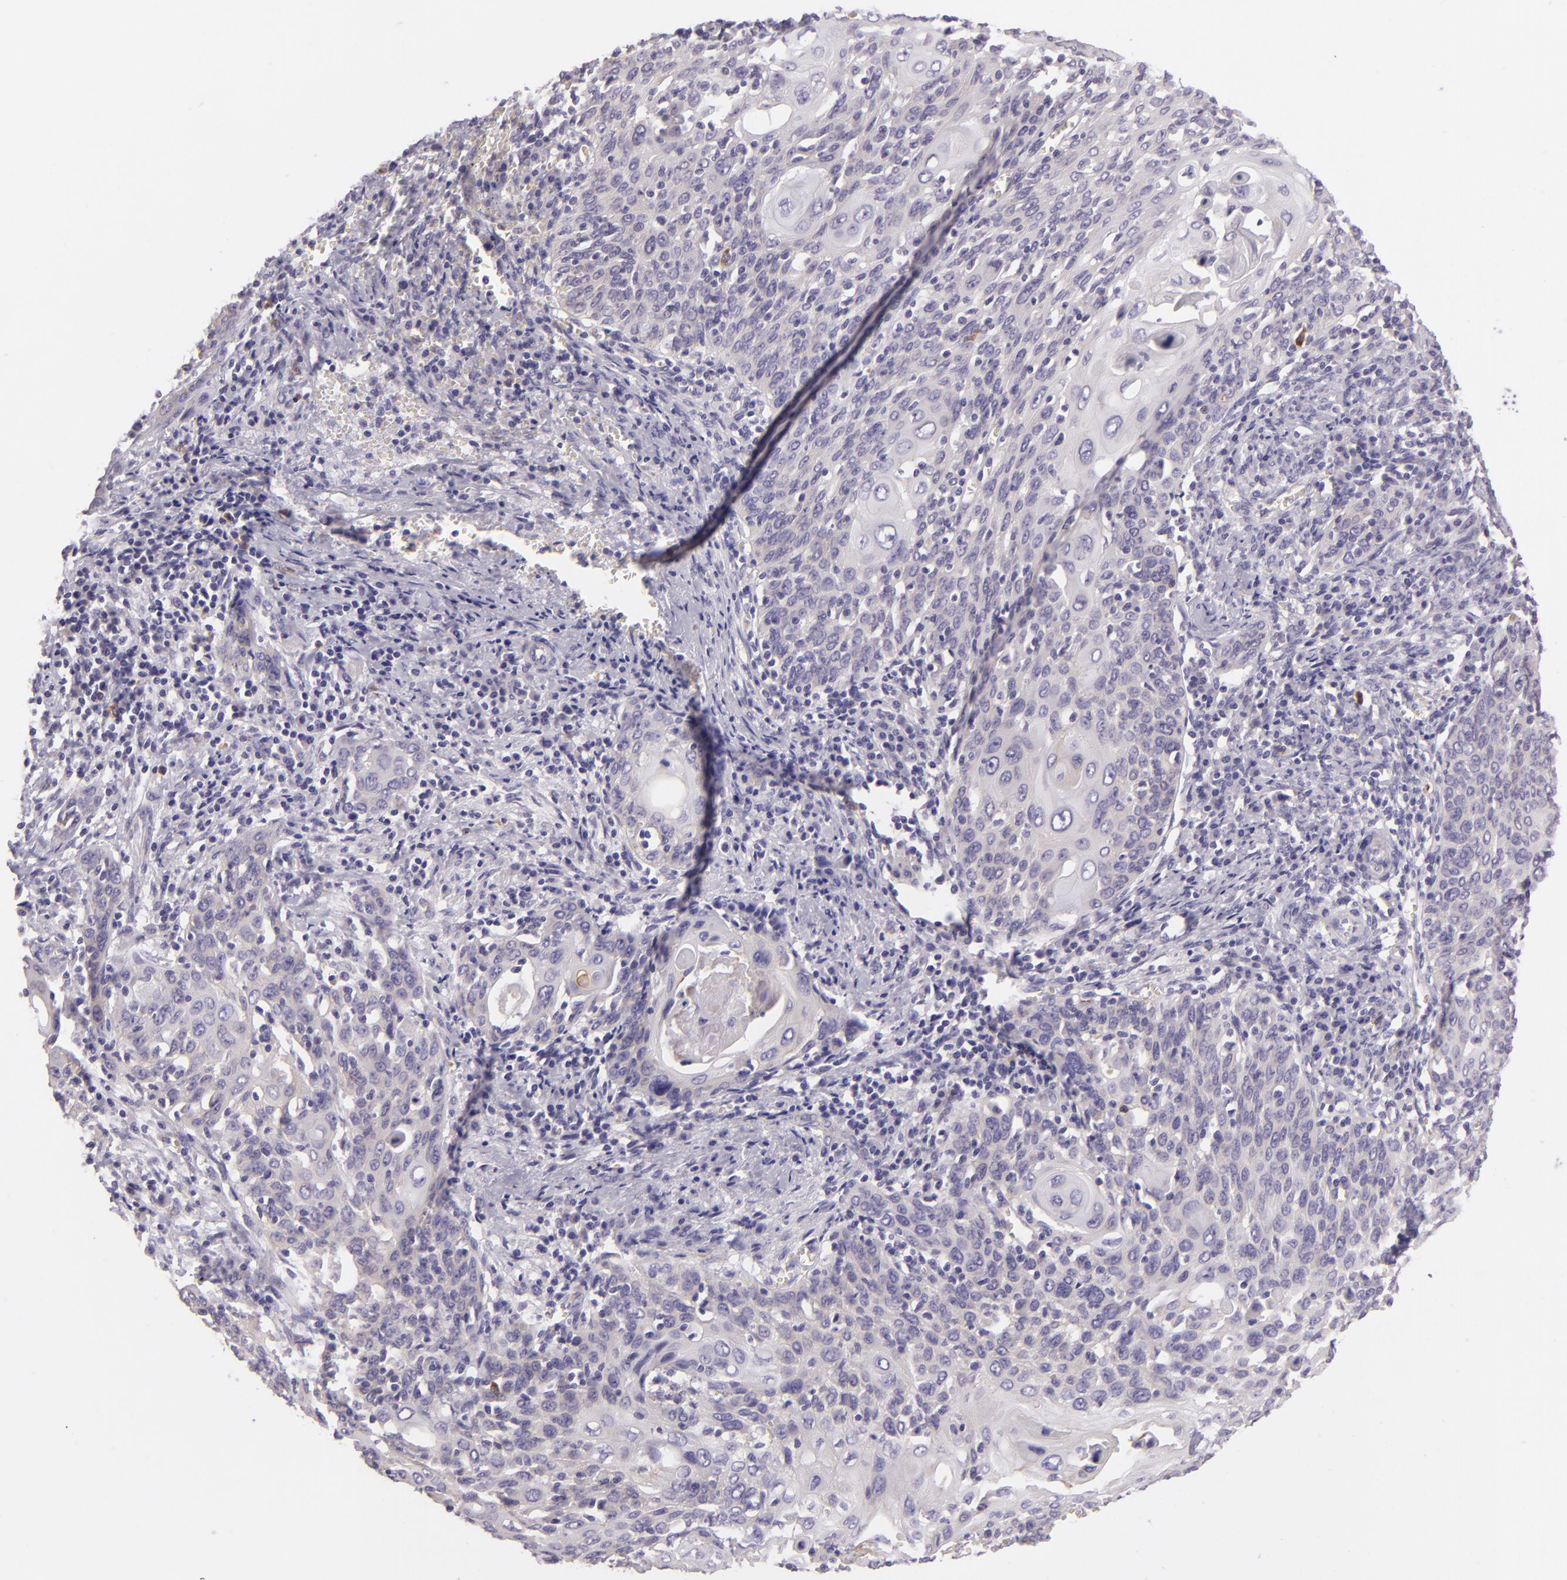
{"staining": {"intensity": "negative", "quantity": "none", "location": "none"}, "tissue": "cervical cancer", "cell_type": "Tumor cells", "image_type": "cancer", "snomed": [{"axis": "morphology", "description": "Squamous cell carcinoma, NOS"}, {"axis": "topography", "description": "Cervix"}], "caption": "Immunohistochemistry (IHC) image of squamous cell carcinoma (cervical) stained for a protein (brown), which reveals no staining in tumor cells.", "gene": "ZC3H7B", "patient": {"sex": "female", "age": 54}}